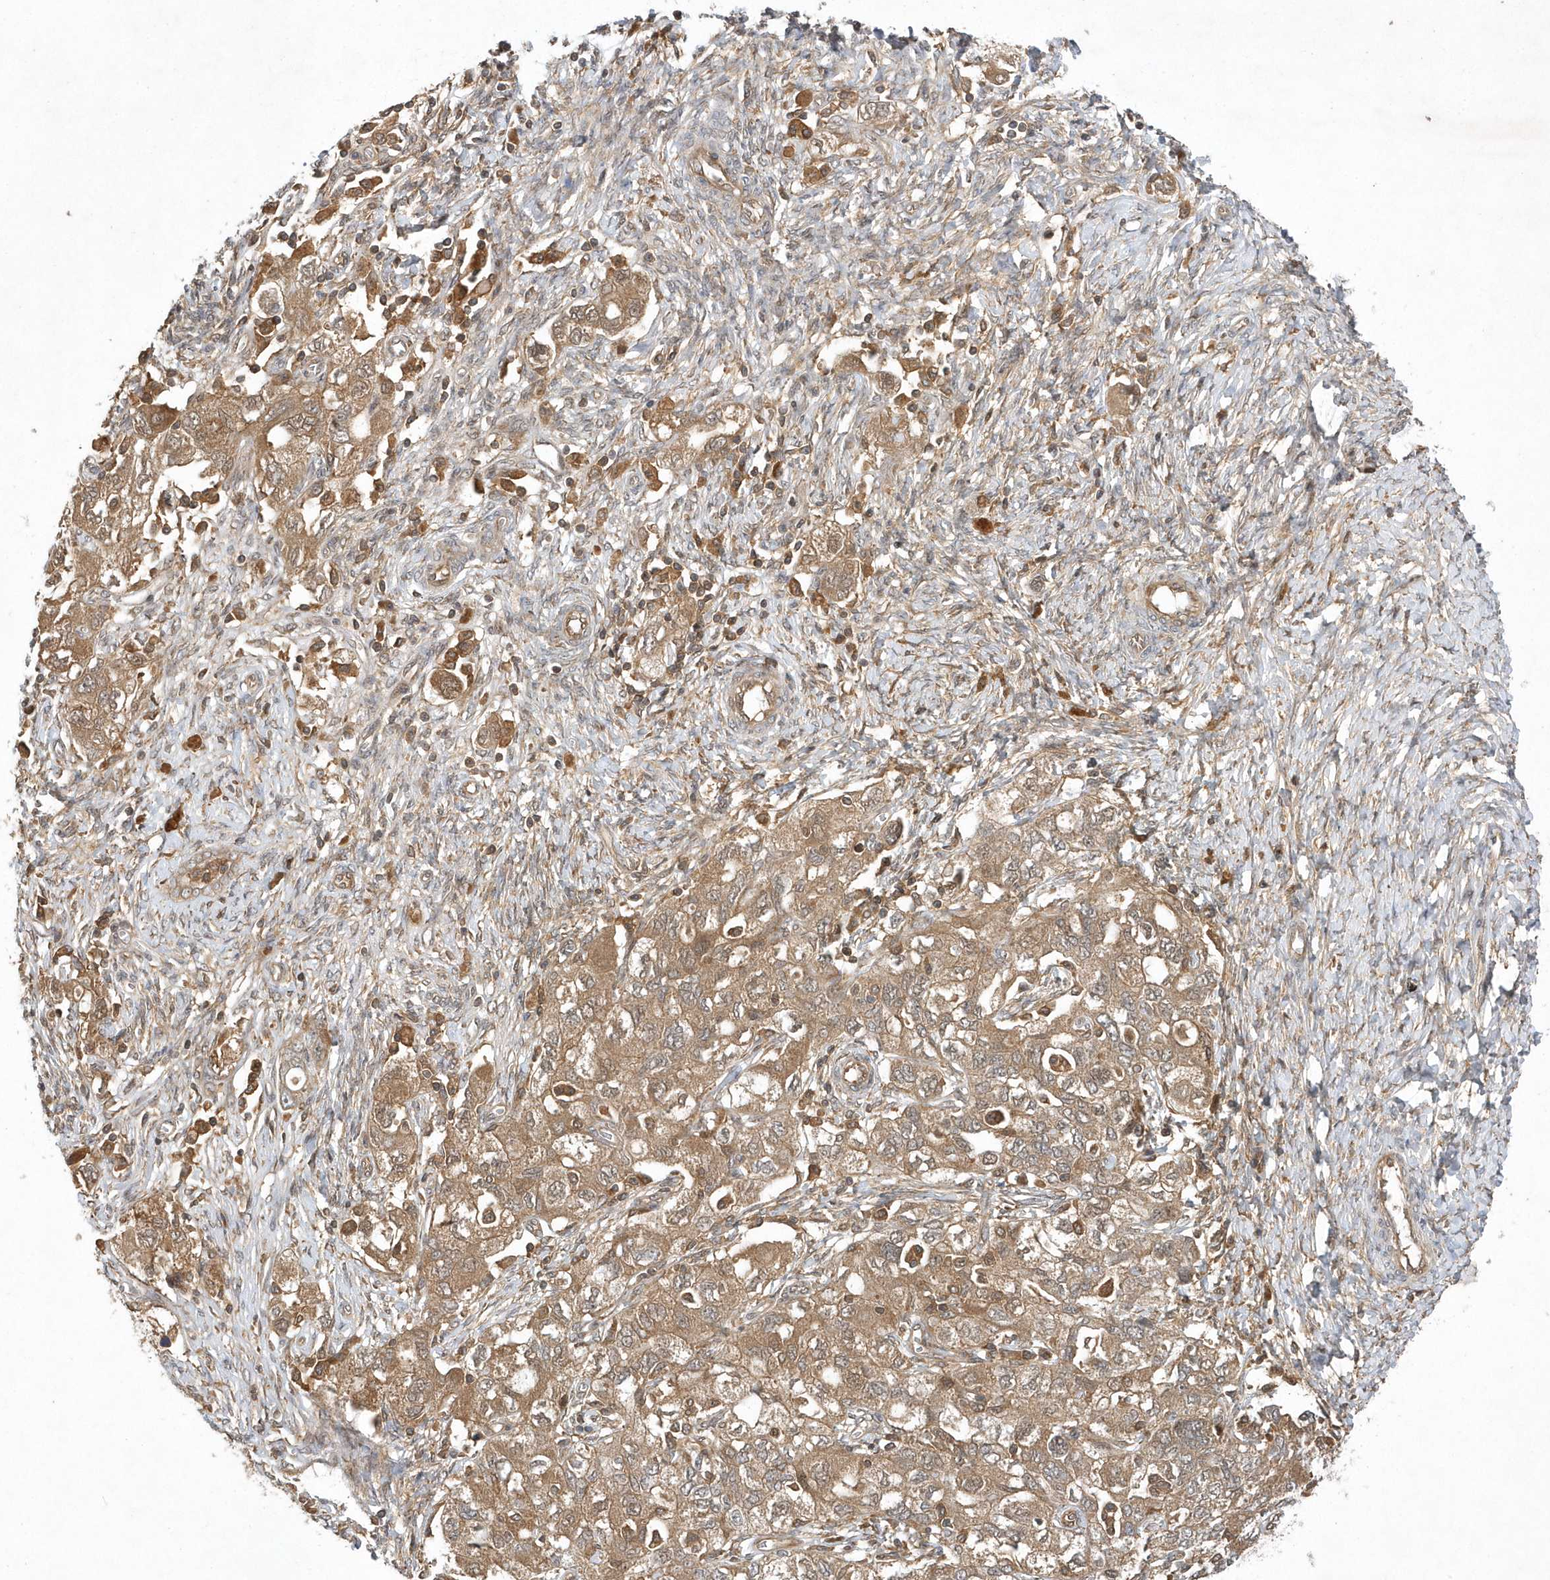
{"staining": {"intensity": "moderate", "quantity": ">75%", "location": "cytoplasmic/membranous"}, "tissue": "ovarian cancer", "cell_type": "Tumor cells", "image_type": "cancer", "snomed": [{"axis": "morphology", "description": "Carcinoma, NOS"}, {"axis": "morphology", "description": "Cystadenocarcinoma, serous, NOS"}, {"axis": "topography", "description": "Ovary"}], "caption": "Approximately >75% of tumor cells in ovarian cancer display moderate cytoplasmic/membranous protein positivity as visualized by brown immunohistochemical staining.", "gene": "GFM2", "patient": {"sex": "female", "age": 69}}